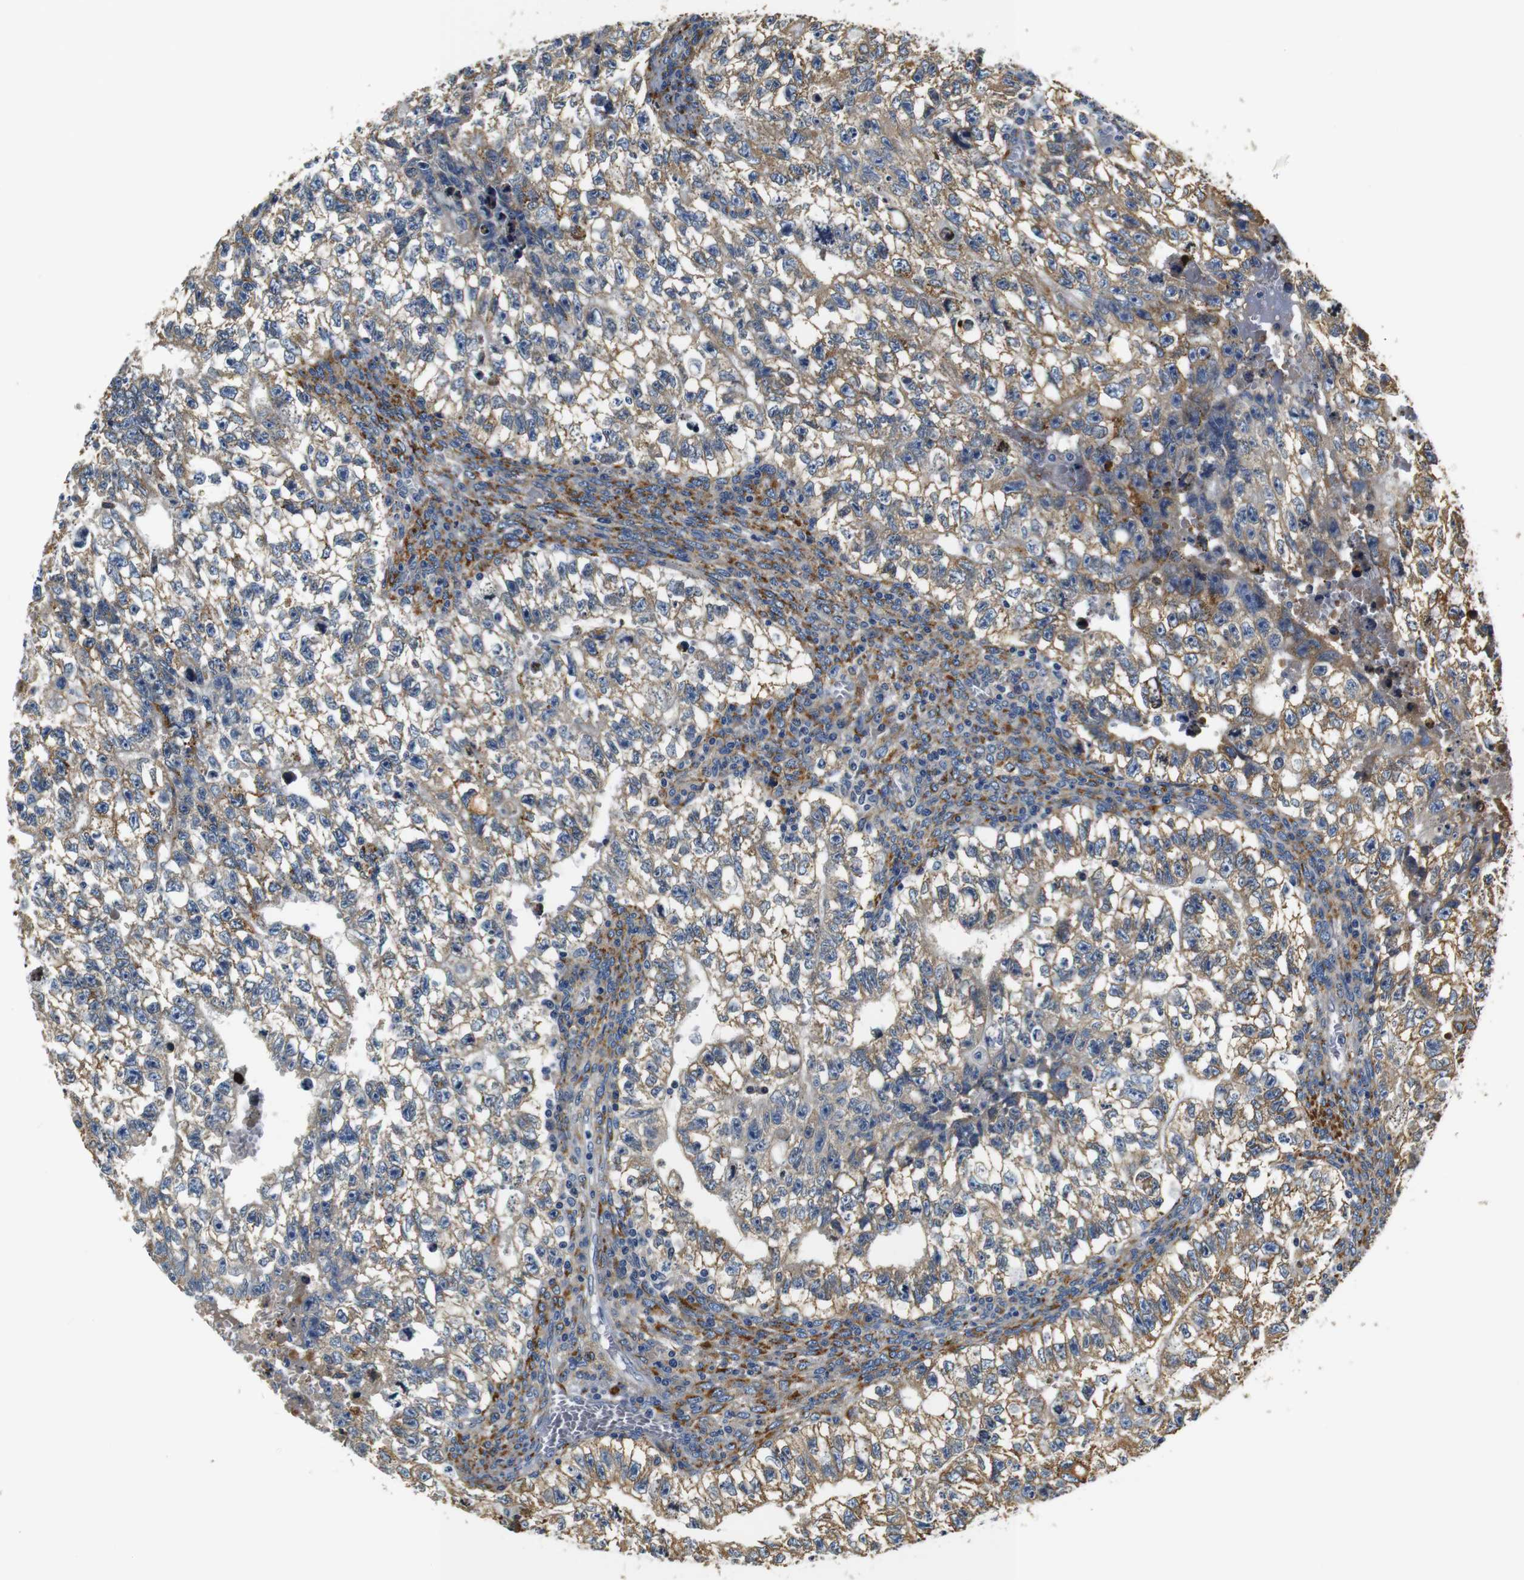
{"staining": {"intensity": "weak", "quantity": ">75%", "location": "cytoplasmic/membranous"}, "tissue": "testis cancer", "cell_type": "Tumor cells", "image_type": "cancer", "snomed": [{"axis": "morphology", "description": "Seminoma, NOS"}, {"axis": "morphology", "description": "Carcinoma, Embryonal, NOS"}, {"axis": "topography", "description": "Testis"}], "caption": "Immunohistochemical staining of human testis seminoma reveals low levels of weak cytoplasmic/membranous protein positivity in about >75% of tumor cells. Using DAB (brown) and hematoxylin (blue) stains, captured at high magnification using brightfield microscopy.", "gene": "COL1A1", "patient": {"sex": "male", "age": 38}}